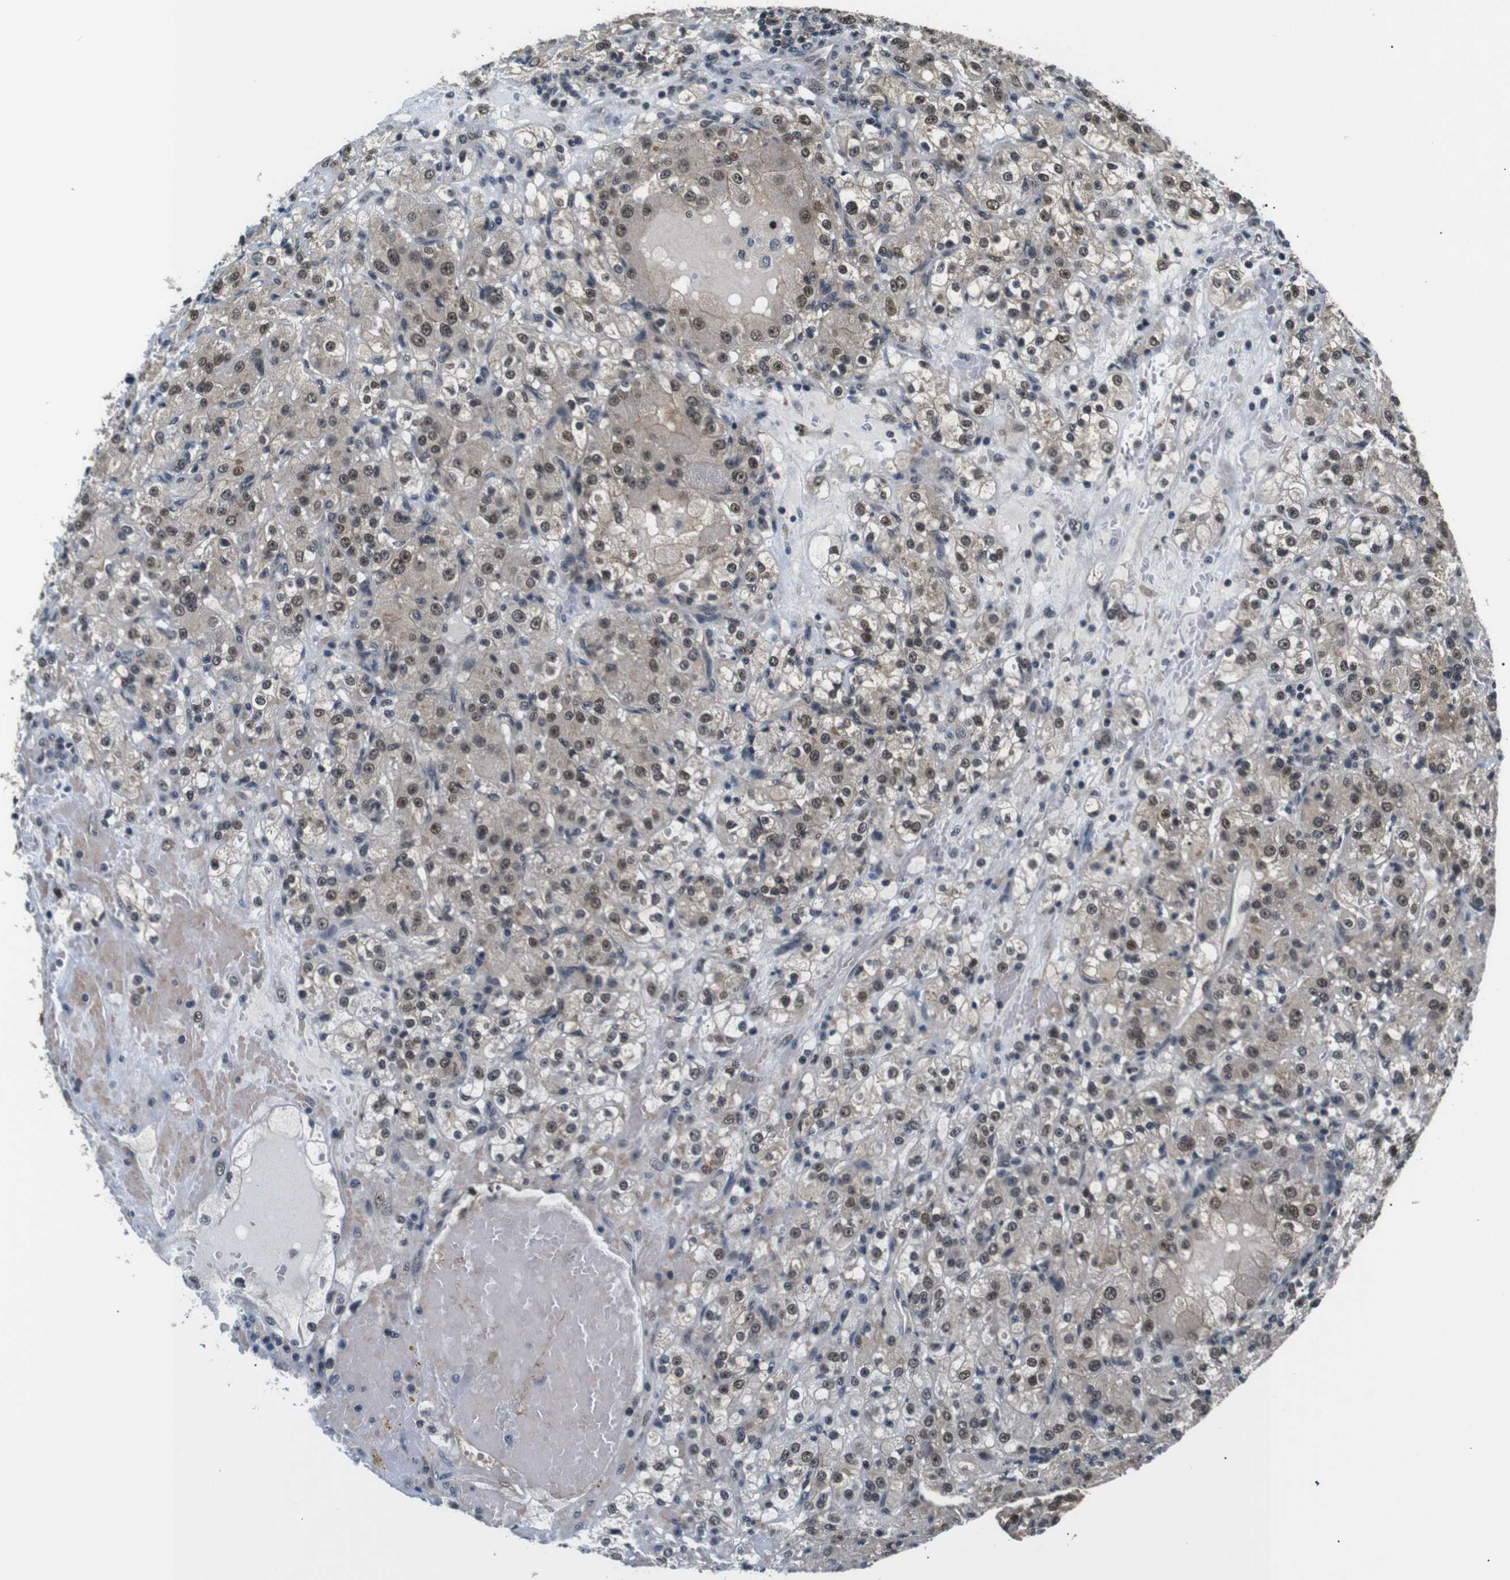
{"staining": {"intensity": "moderate", "quantity": ">75%", "location": "cytoplasmic/membranous,nuclear"}, "tissue": "renal cancer", "cell_type": "Tumor cells", "image_type": "cancer", "snomed": [{"axis": "morphology", "description": "Normal tissue, NOS"}, {"axis": "morphology", "description": "Adenocarcinoma, NOS"}, {"axis": "topography", "description": "Kidney"}], "caption": "High-power microscopy captured an immunohistochemistry (IHC) photomicrograph of adenocarcinoma (renal), revealing moderate cytoplasmic/membranous and nuclear expression in about >75% of tumor cells.", "gene": "SKP1", "patient": {"sex": "male", "age": 61}}